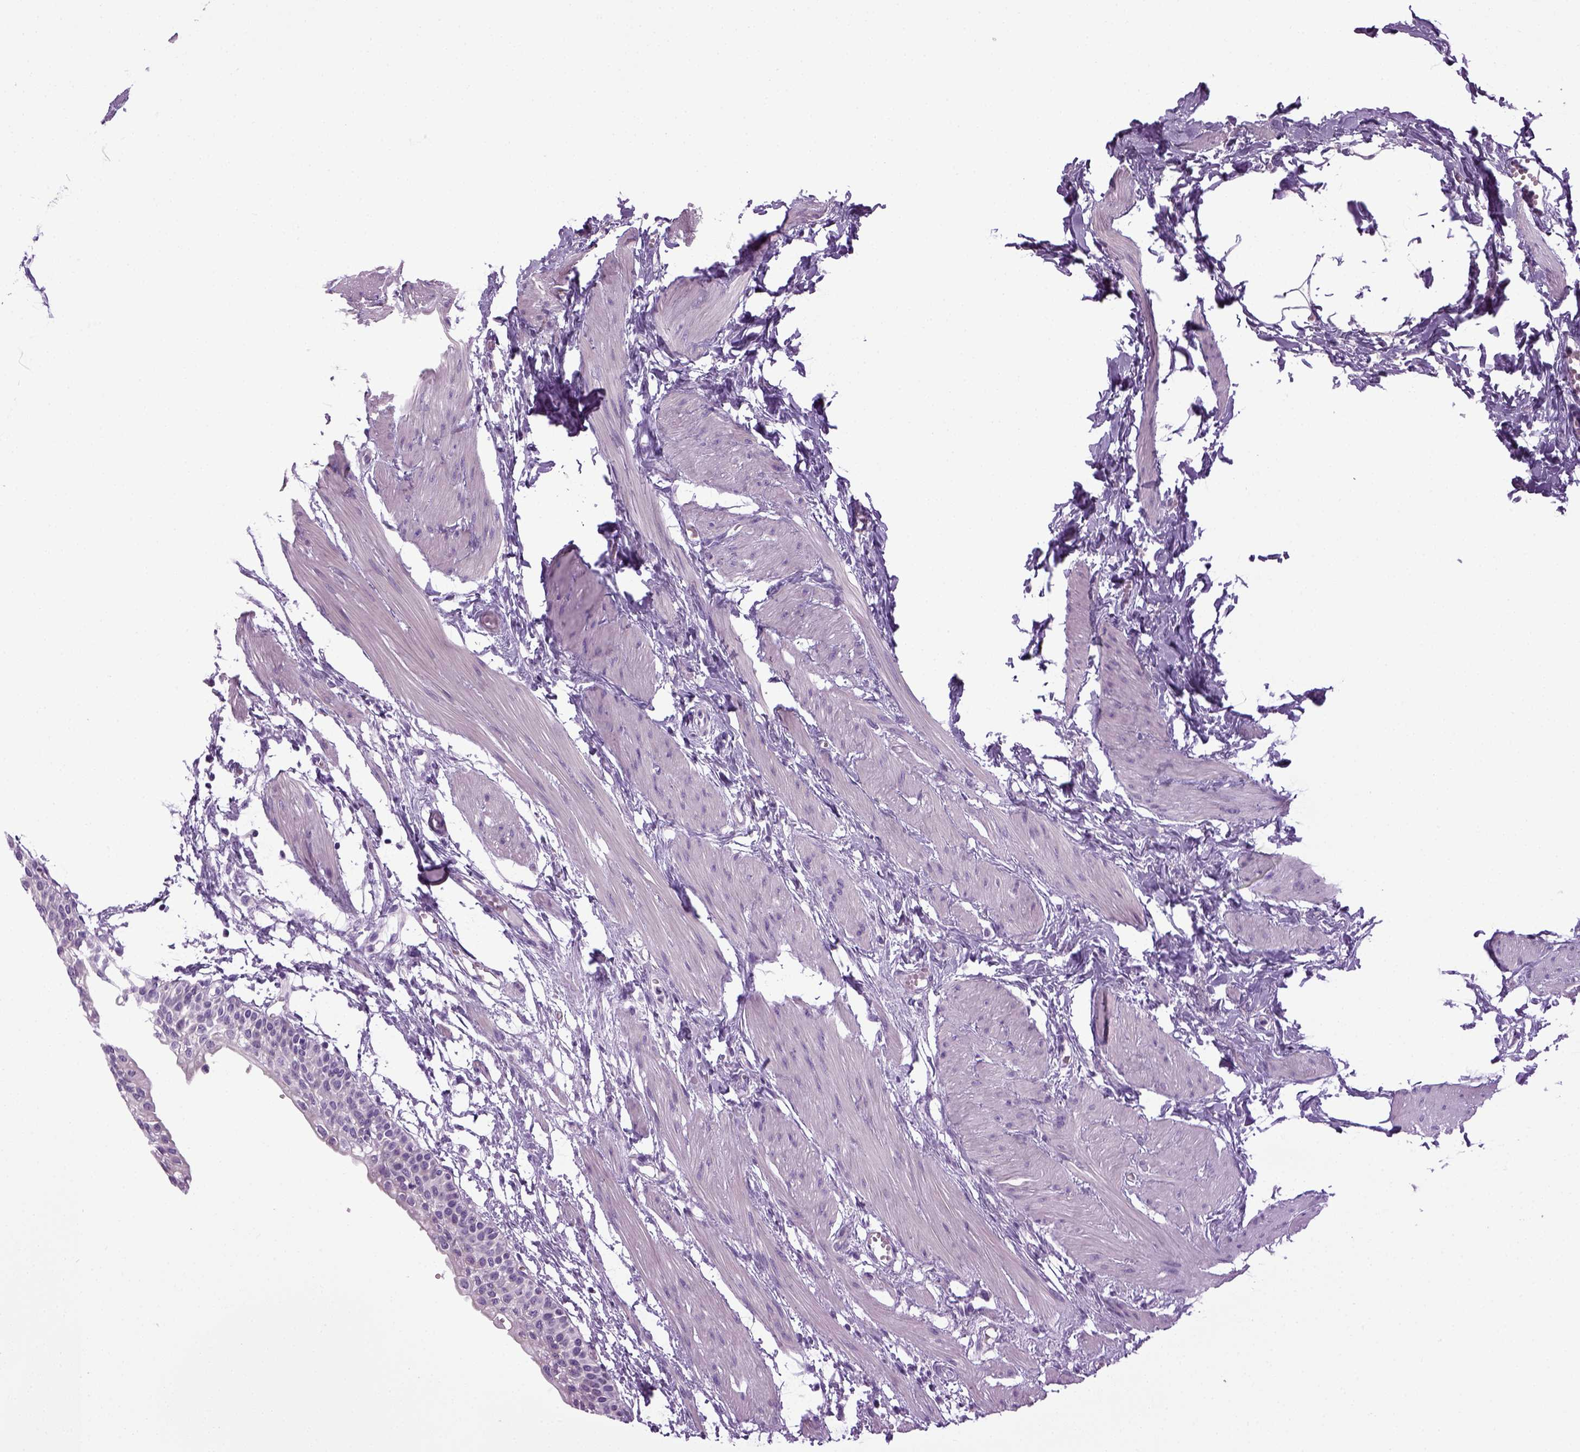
{"staining": {"intensity": "negative", "quantity": "none", "location": "none"}, "tissue": "urinary bladder", "cell_type": "Urothelial cells", "image_type": "normal", "snomed": [{"axis": "morphology", "description": "Normal tissue, NOS"}, {"axis": "topography", "description": "Urinary bladder"}, {"axis": "topography", "description": "Peripheral nerve tissue"}], "caption": "This is an IHC image of normal human urinary bladder. There is no positivity in urothelial cells.", "gene": "HMCN2", "patient": {"sex": "male", "age": 55}}